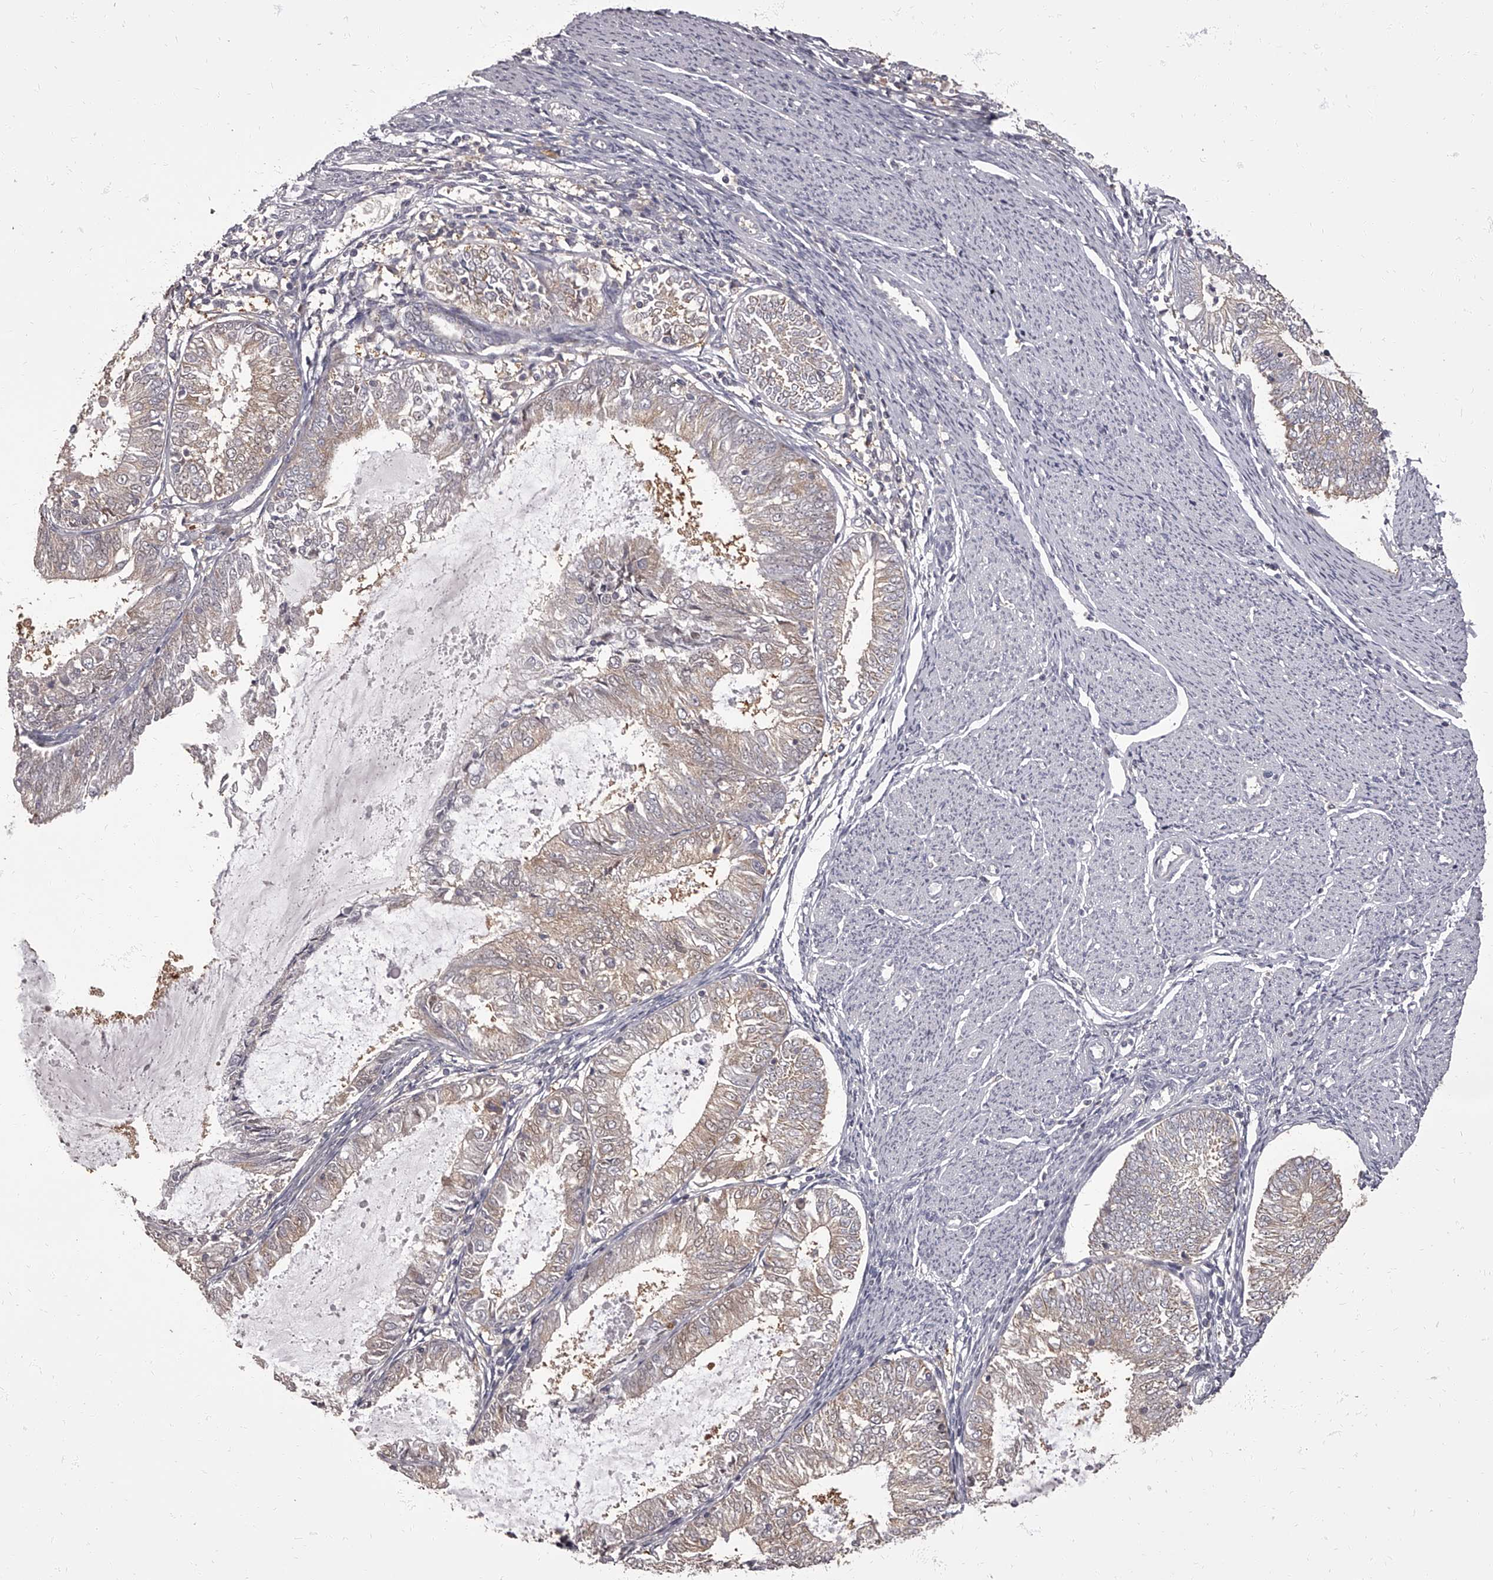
{"staining": {"intensity": "weak", "quantity": "<25%", "location": "cytoplasmic/membranous"}, "tissue": "endometrial cancer", "cell_type": "Tumor cells", "image_type": "cancer", "snomed": [{"axis": "morphology", "description": "Adenocarcinoma, NOS"}, {"axis": "topography", "description": "Endometrium"}], "caption": "Endometrial cancer stained for a protein using IHC reveals no staining tumor cells.", "gene": "APEH", "patient": {"sex": "female", "age": 57}}